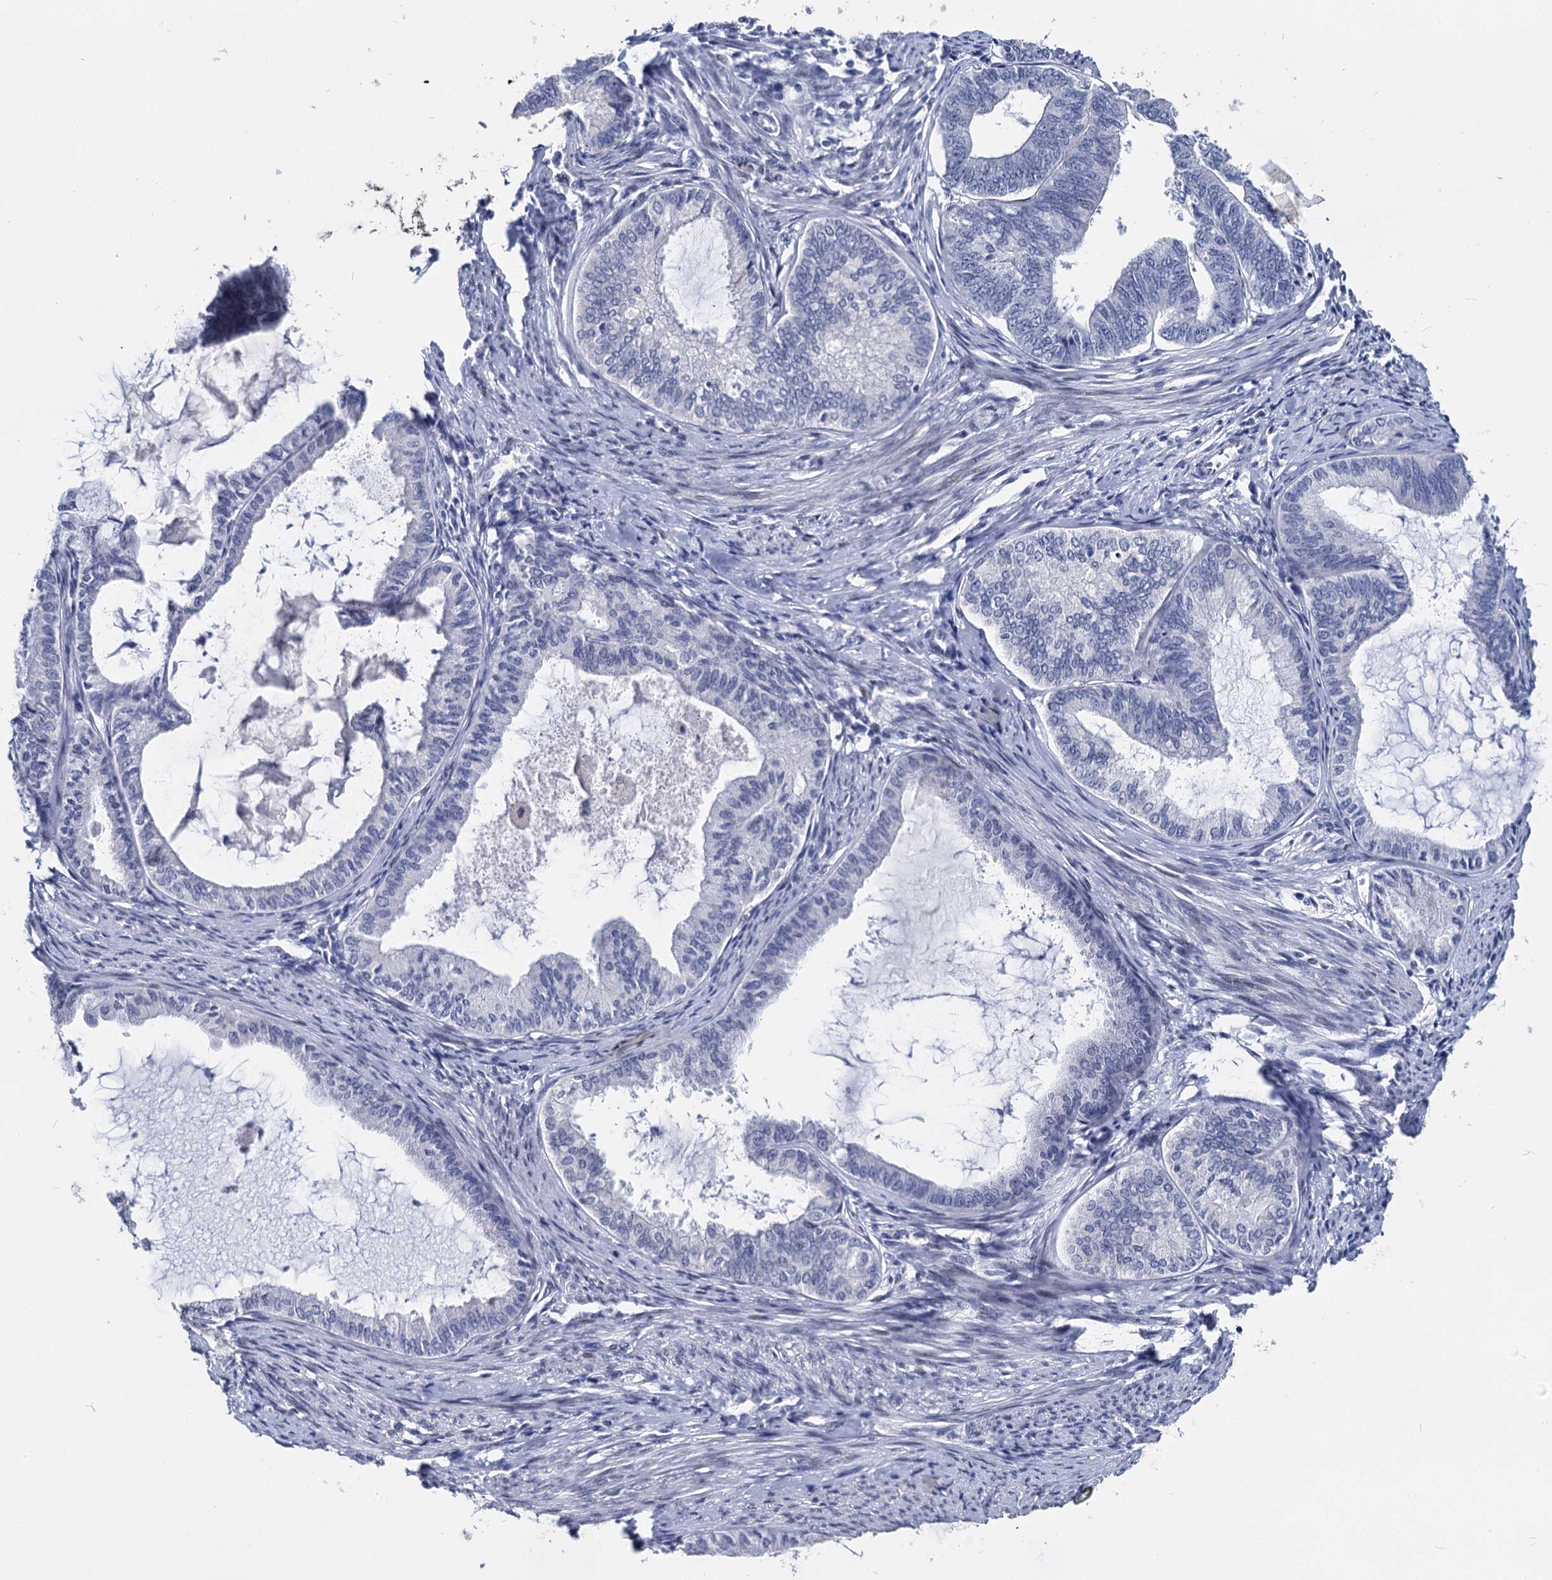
{"staining": {"intensity": "negative", "quantity": "none", "location": "none"}, "tissue": "endometrial cancer", "cell_type": "Tumor cells", "image_type": "cancer", "snomed": [{"axis": "morphology", "description": "Adenocarcinoma, NOS"}, {"axis": "topography", "description": "Endometrium"}], "caption": "The immunohistochemistry (IHC) micrograph has no significant staining in tumor cells of endometrial adenocarcinoma tissue.", "gene": "MAGEA4", "patient": {"sex": "female", "age": 86}}